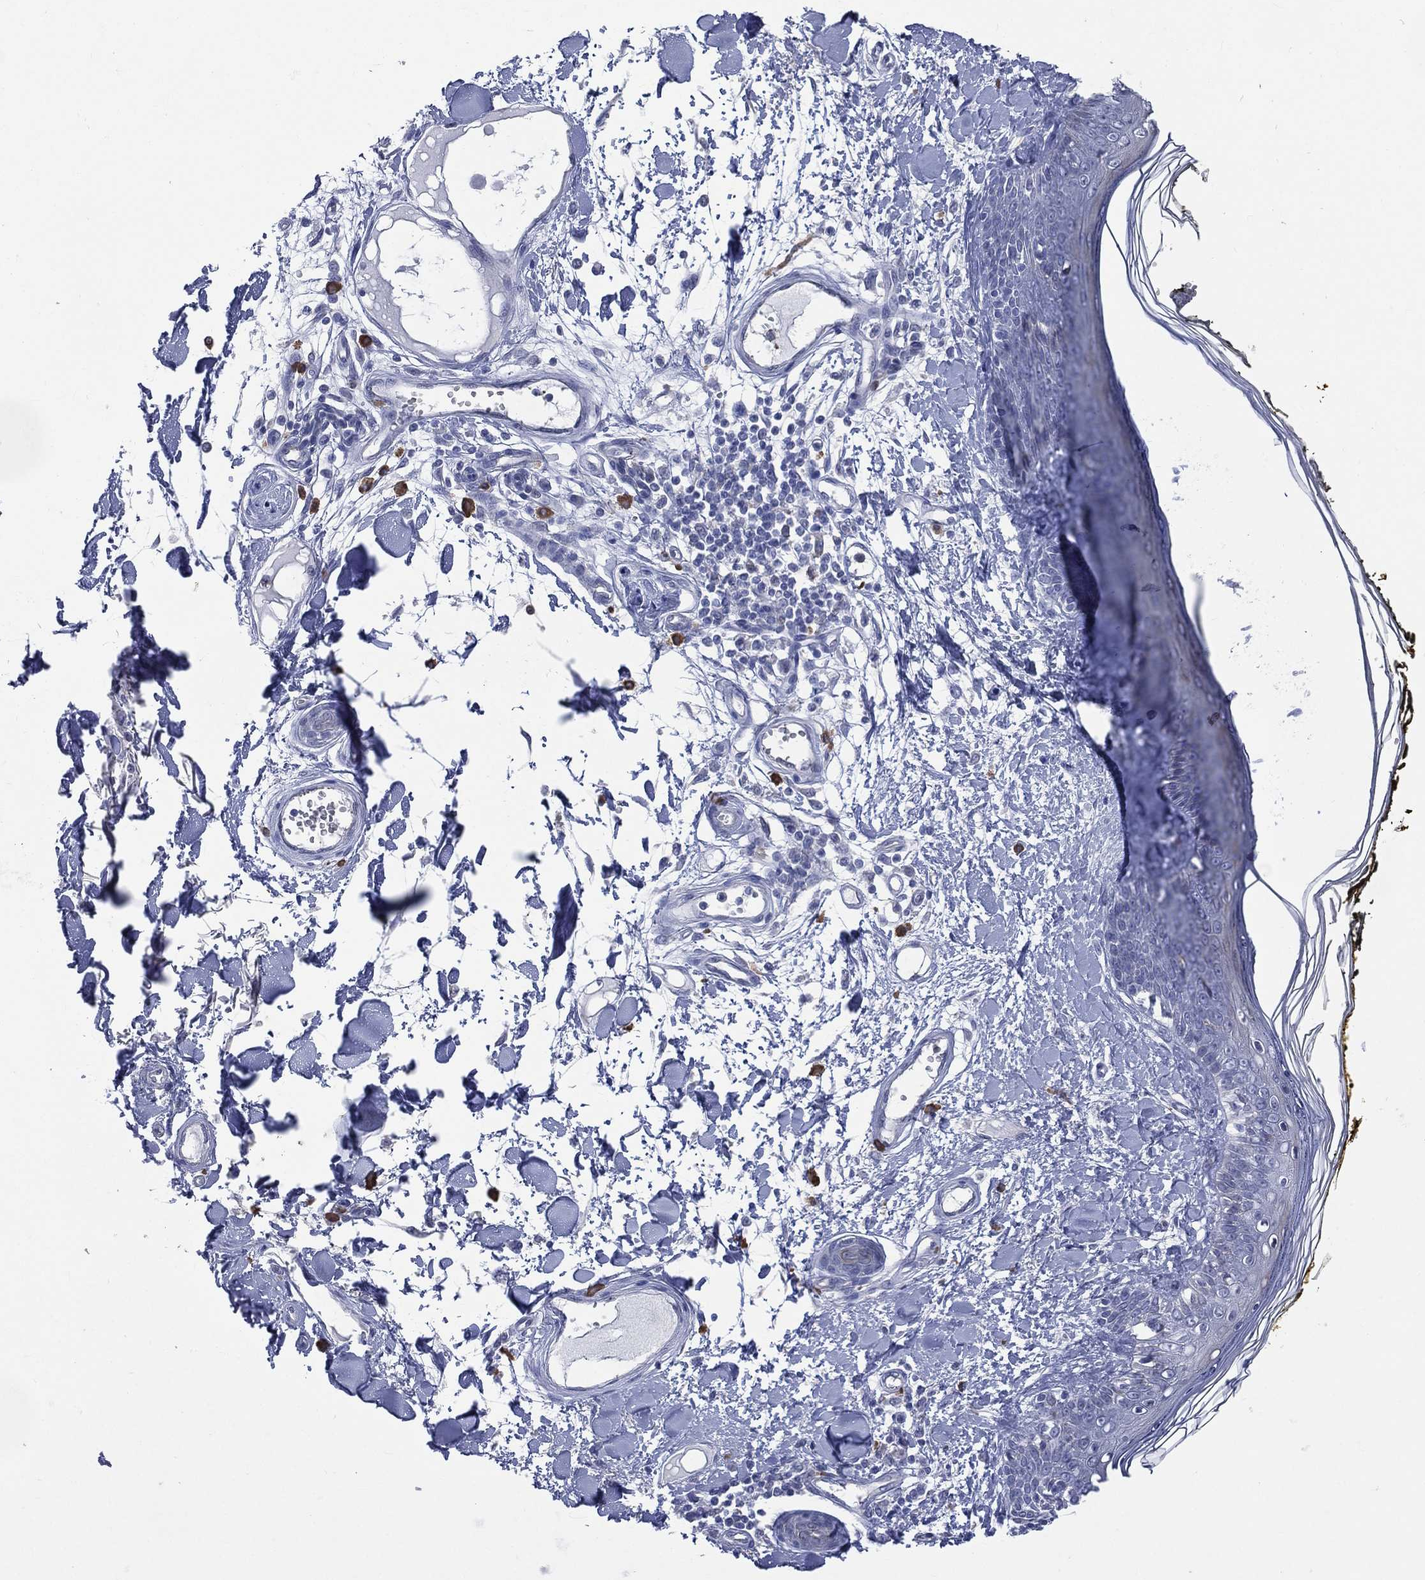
{"staining": {"intensity": "negative", "quantity": "none", "location": "none"}, "tissue": "skin", "cell_type": "Fibroblasts", "image_type": "normal", "snomed": [{"axis": "morphology", "description": "Normal tissue, NOS"}, {"axis": "topography", "description": "Skin"}], "caption": "This image is of unremarkable skin stained with IHC to label a protein in brown with the nuclei are counter-stained blue. There is no expression in fibroblasts. (DAB immunohistochemistry, high magnification).", "gene": "AKAP3", "patient": {"sex": "male", "age": 76}}